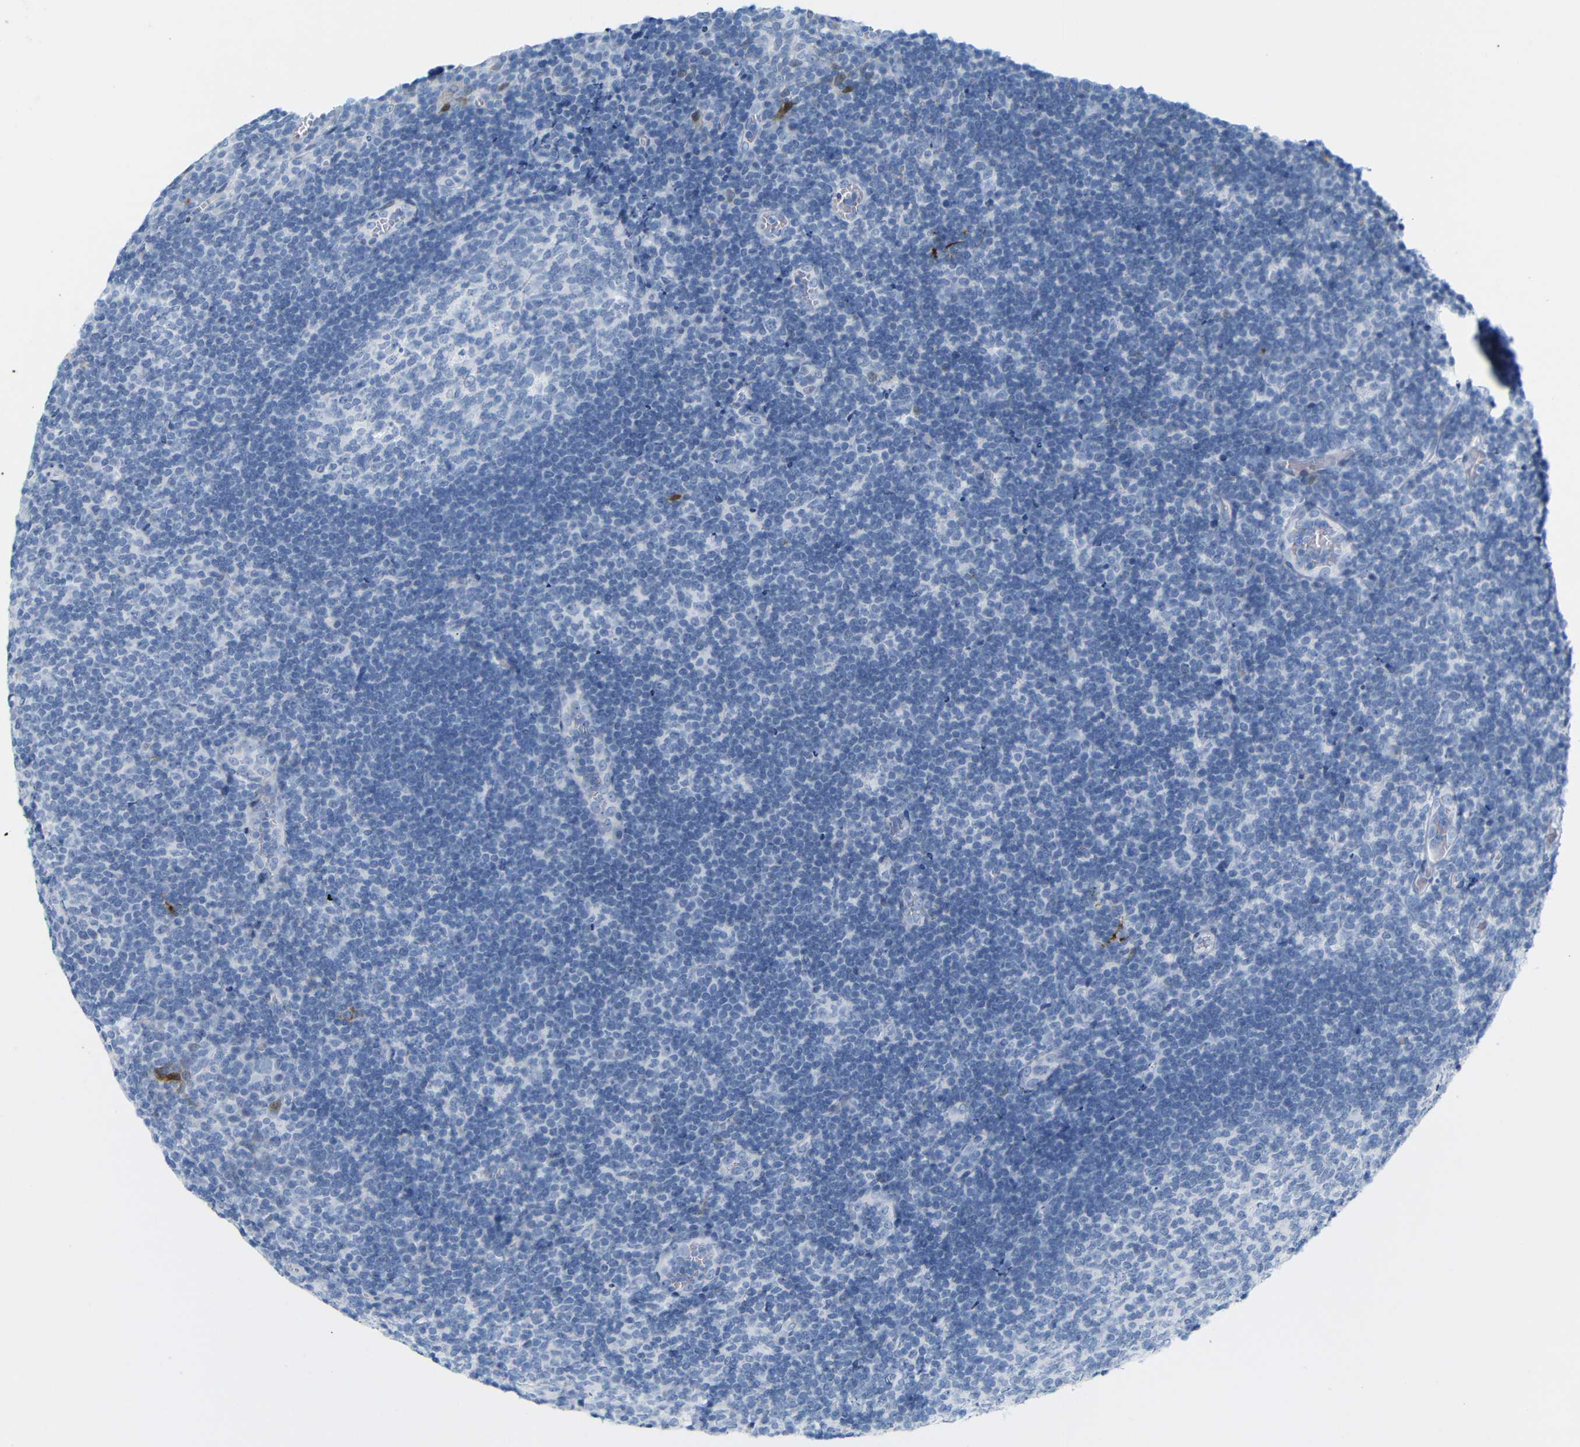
{"staining": {"intensity": "negative", "quantity": "none", "location": "none"}, "tissue": "tonsil", "cell_type": "Germinal center cells", "image_type": "normal", "snomed": [{"axis": "morphology", "description": "Normal tissue, NOS"}, {"axis": "topography", "description": "Tonsil"}], "caption": "DAB (3,3'-diaminobenzidine) immunohistochemical staining of benign human tonsil displays no significant positivity in germinal center cells.", "gene": "MT1A", "patient": {"sex": "male", "age": 37}}